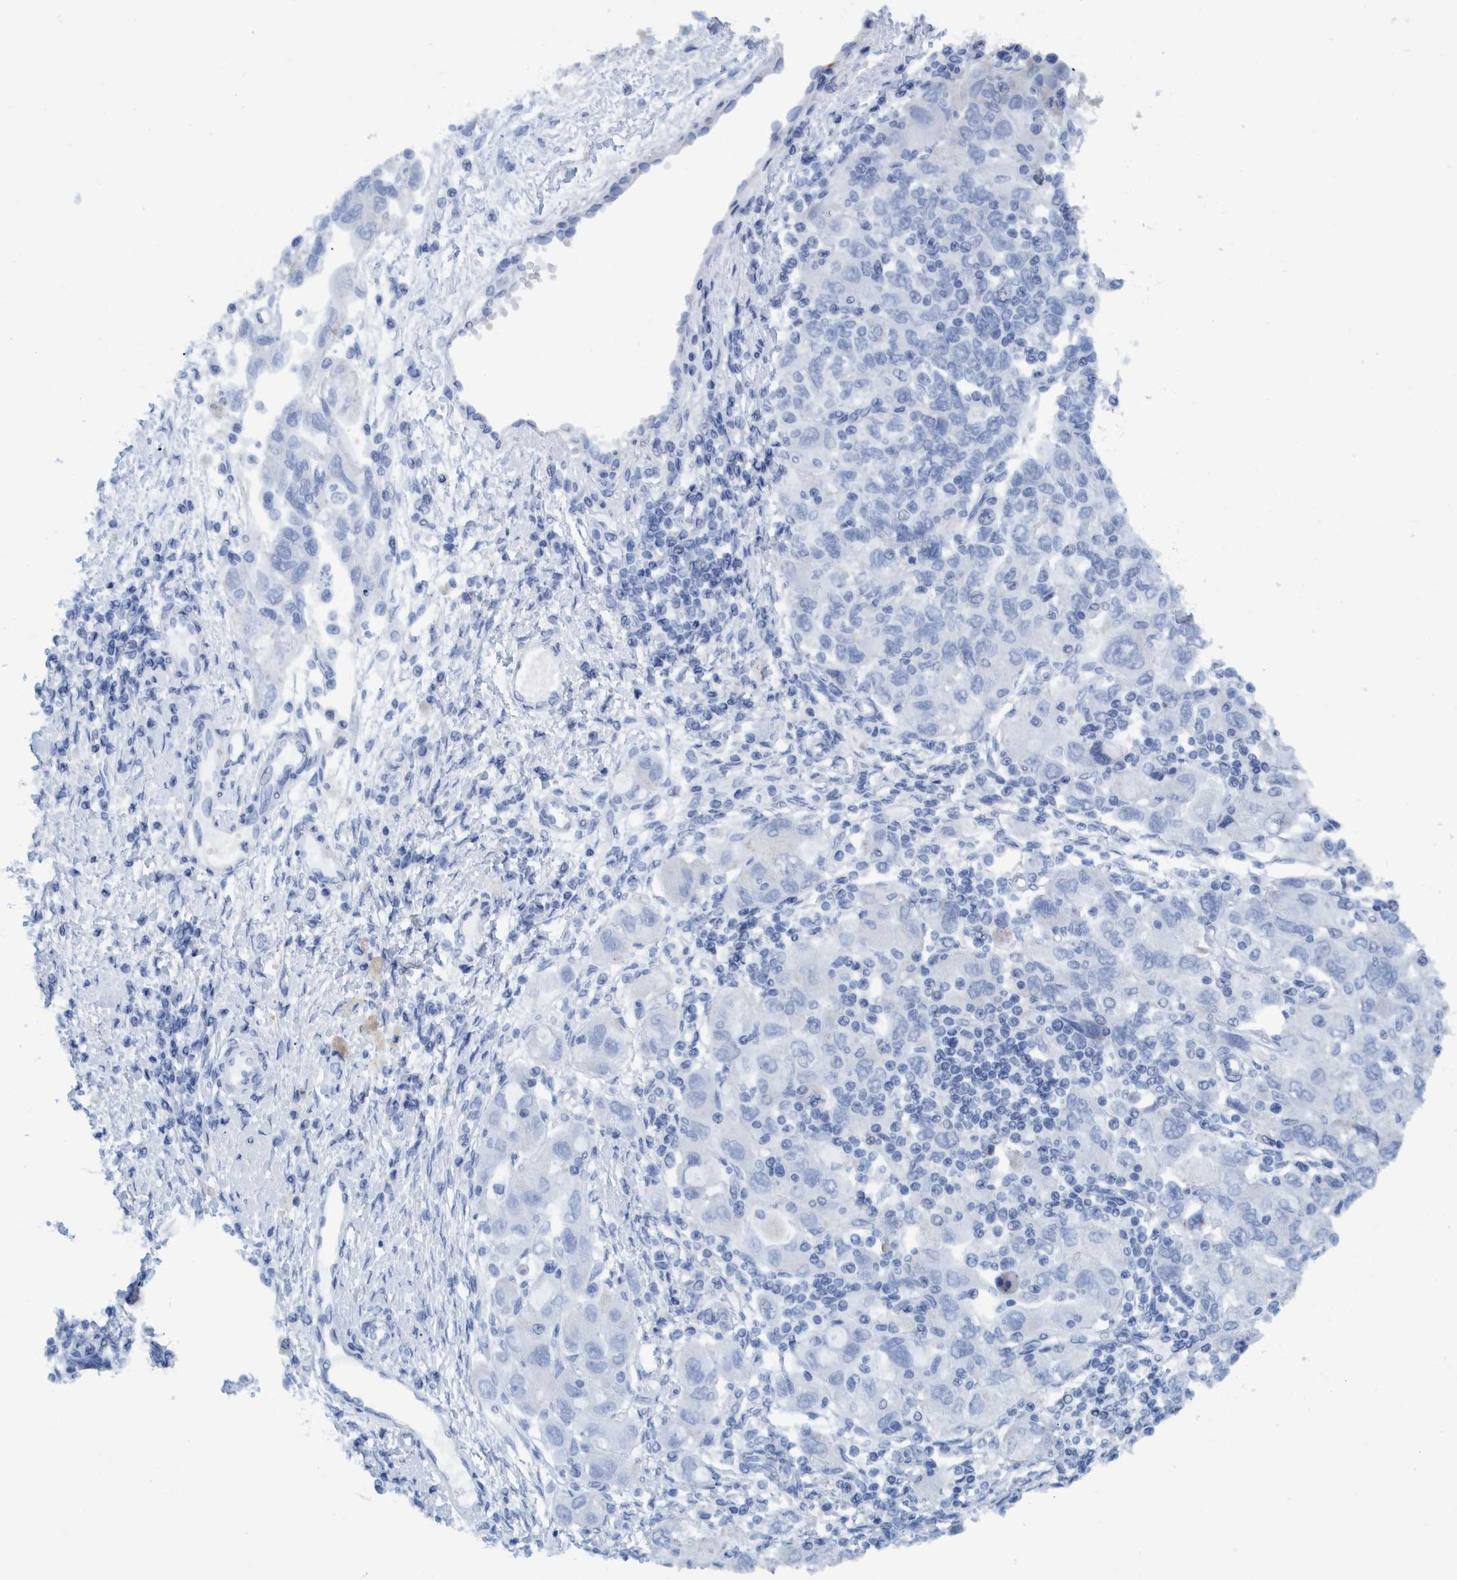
{"staining": {"intensity": "negative", "quantity": "none", "location": "none"}, "tissue": "ovarian cancer", "cell_type": "Tumor cells", "image_type": "cancer", "snomed": [{"axis": "morphology", "description": "Carcinoma, NOS"}, {"axis": "morphology", "description": "Cystadenocarcinoma, serous, NOS"}, {"axis": "topography", "description": "Ovary"}], "caption": "A high-resolution photomicrograph shows immunohistochemistry (IHC) staining of ovarian cancer, which exhibits no significant staining in tumor cells. The staining is performed using DAB (3,3'-diaminobenzidine) brown chromogen with nuclei counter-stained in using hematoxylin.", "gene": "BZW2", "patient": {"sex": "female", "age": 69}}